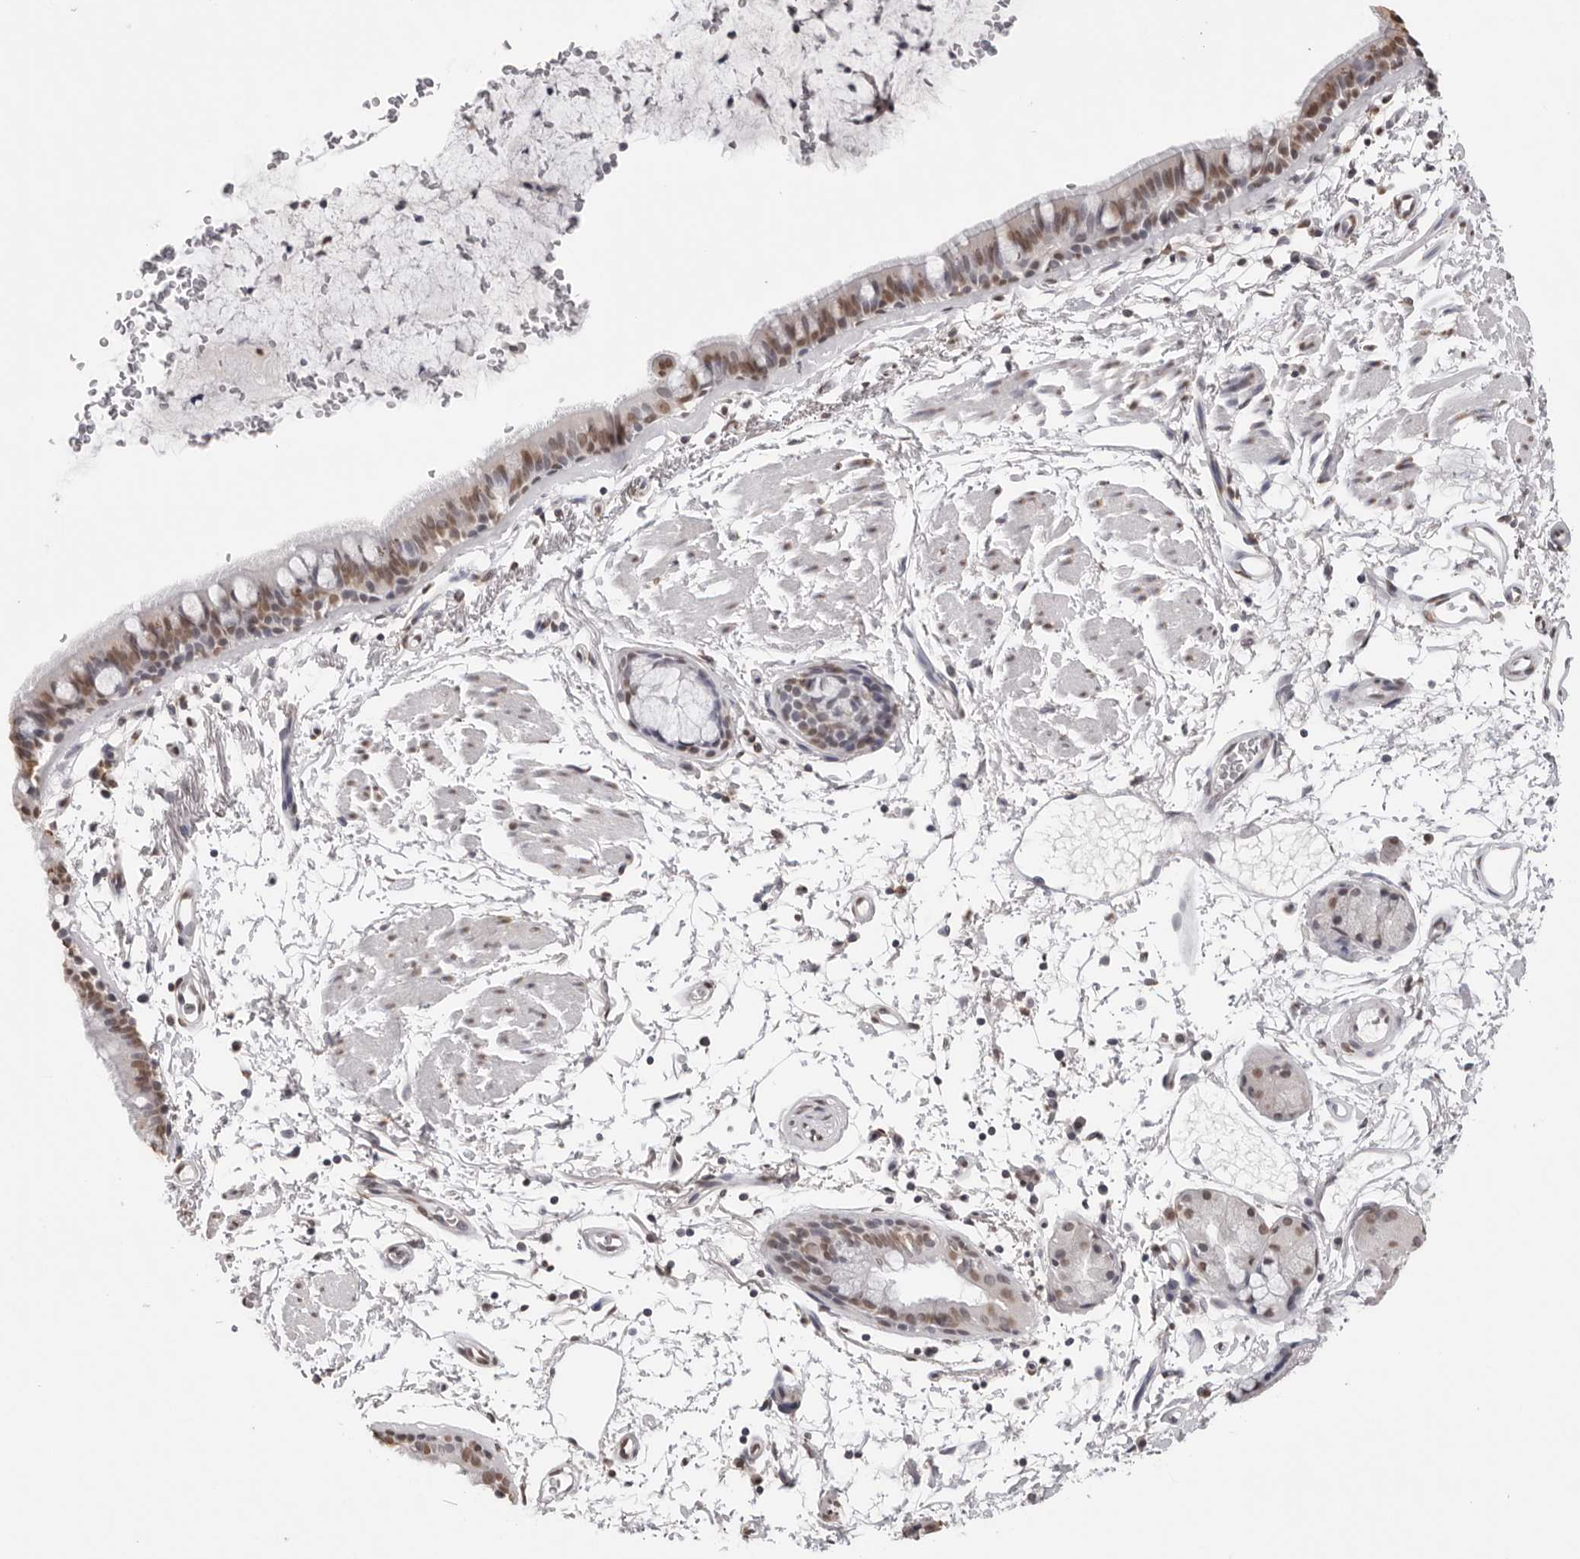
{"staining": {"intensity": "moderate", "quantity": ">75%", "location": "nuclear"}, "tissue": "bronchus", "cell_type": "Respiratory epithelial cells", "image_type": "normal", "snomed": [{"axis": "morphology", "description": "Normal tissue, NOS"}, {"axis": "topography", "description": "Lymph node"}, {"axis": "topography", "description": "Bronchus"}], "caption": "IHC histopathology image of normal bronchus: bronchus stained using immunohistochemistry (IHC) exhibits medium levels of moderate protein expression localized specifically in the nuclear of respiratory epithelial cells, appearing as a nuclear brown color.", "gene": "OLIG3", "patient": {"sex": "female", "age": 70}}